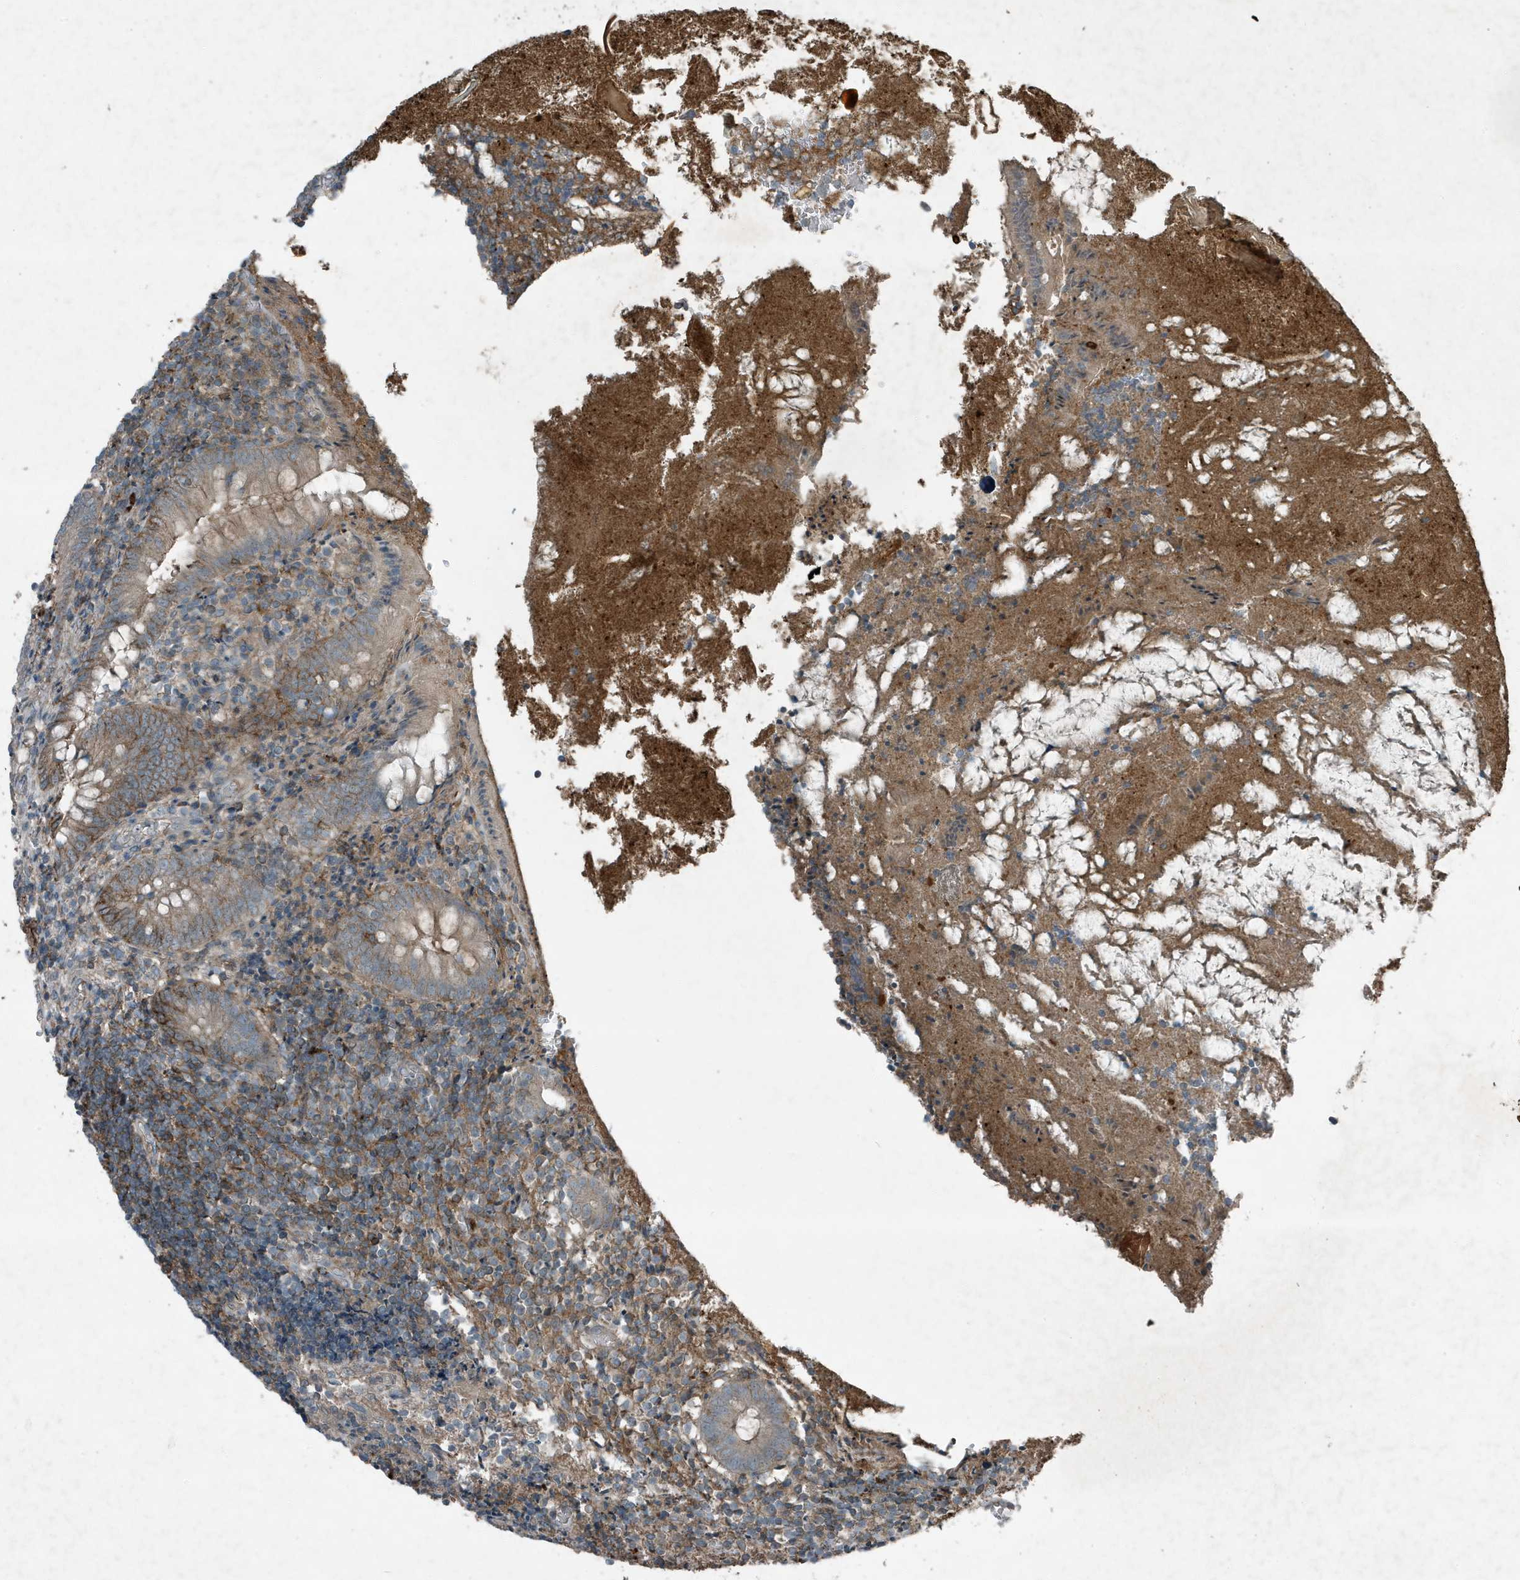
{"staining": {"intensity": "moderate", "quantity": "<25%", "location": "cytoplasmic/membranous"}, "tissue": "appendix", "cell_type": "Glandular cells", "image_type": "normal", "snomed": [{"axis": "morphology", "description": "Normal tissue, NOS"}, {"axis": "topography", "description": "Appendix"}], "caption": "Protein expression analysis of normal appendix demonstrates moderate cytoplasmic/membranous positivity in about <25% of glandular cells. The protein of interest is stained brown, and the nuclei are stained in blue (DAB (3,3'-diaminobenzidine) IHC with brightfield microscopy, high magnification).", "gene": "DAPP1", "patient": {"sex": "female", "age": 17}}